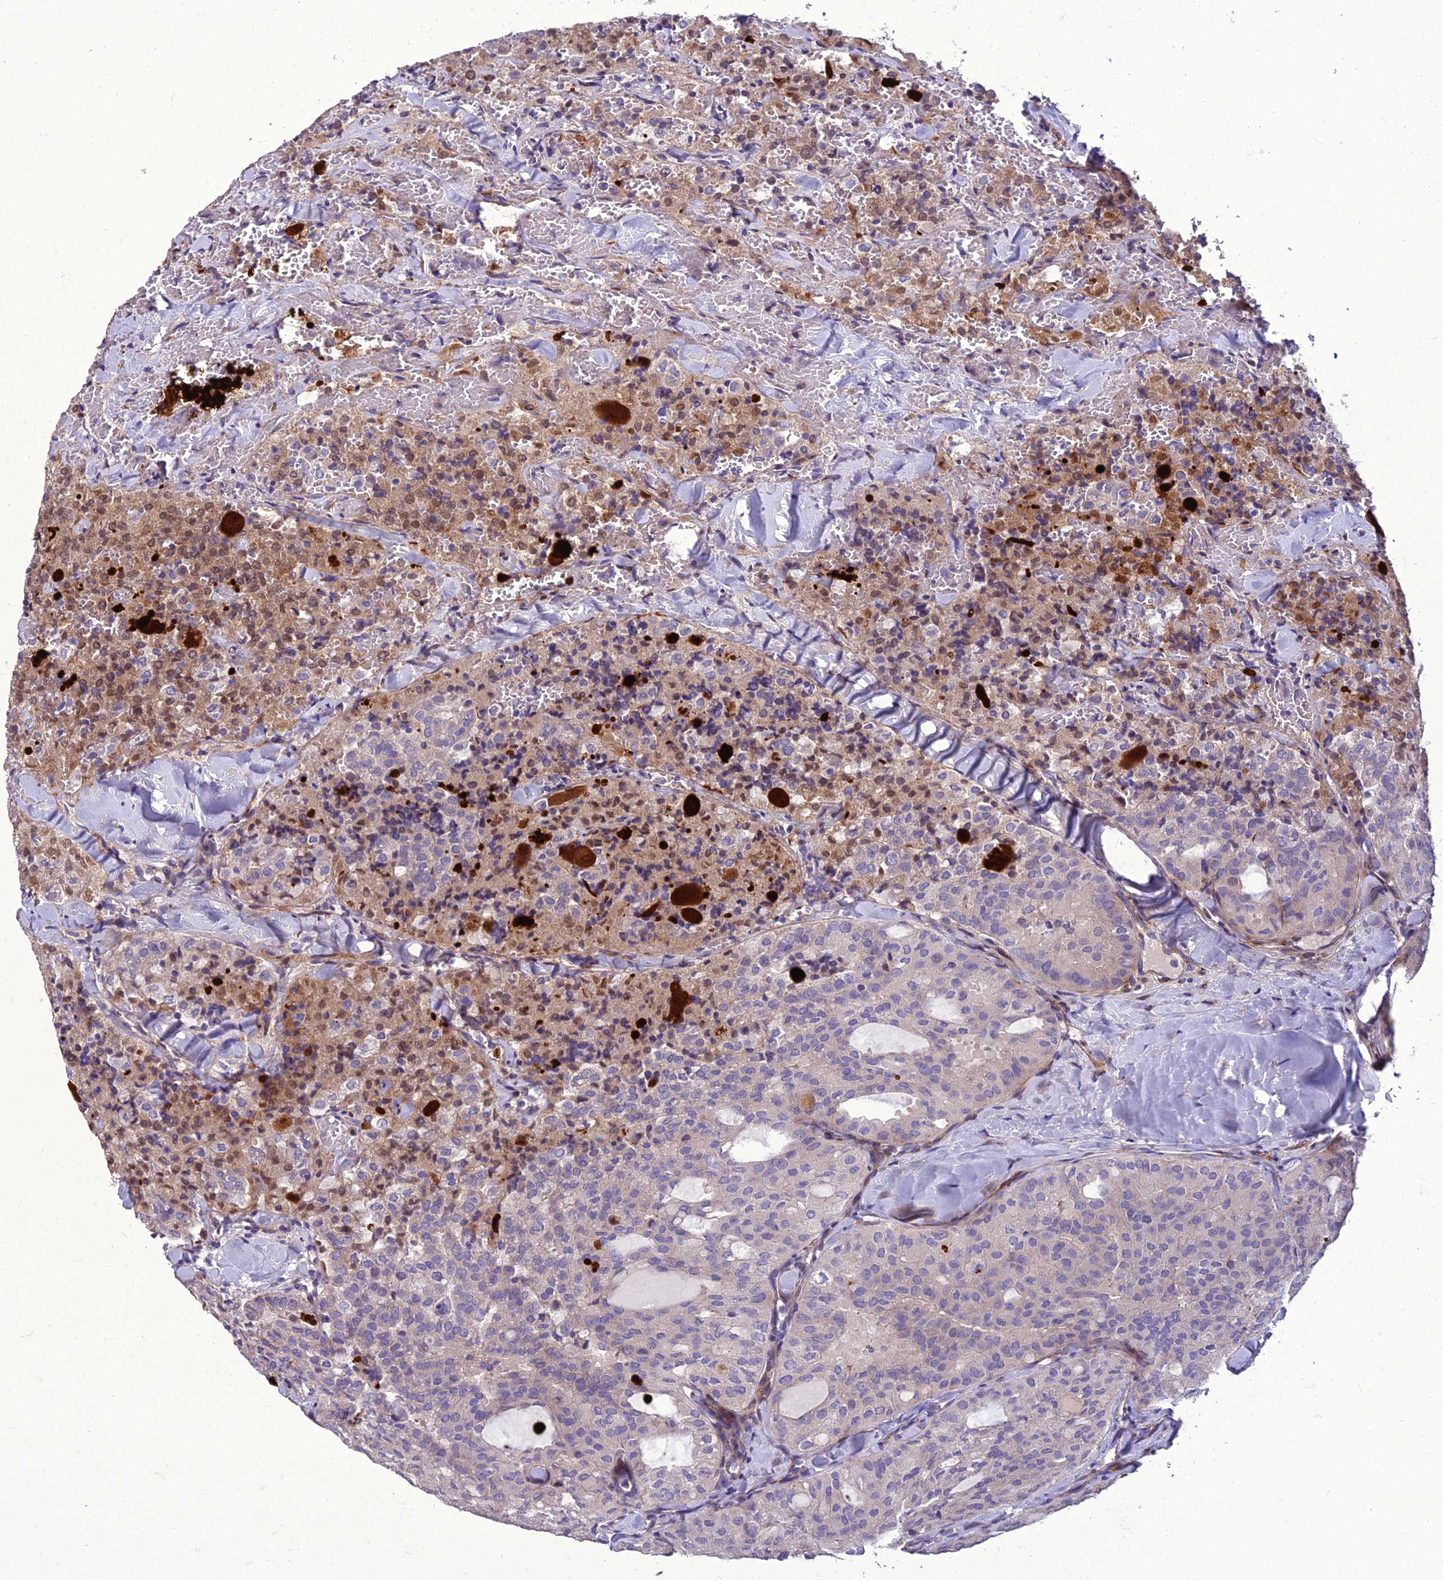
{"staining": {"intensity": "negative", "quantity": "none", "location": "none"}, "tissue": "thyroid cancer", "cell_type": "Tumor cells", "image_type": "cancer", "snomed": [{"axis": "morphology", "description": "Follicular adenoma carcinoma, NOS"}, {"axis": "topography", "description": "Thyroid gland"}], "caption": "DAB immunohistochemical staining of human thyroid cancer demonstrates no significant expression in tumor cells.", "gene": "ADIPOR2", "patient": {"sex": "male", "age": 75}}